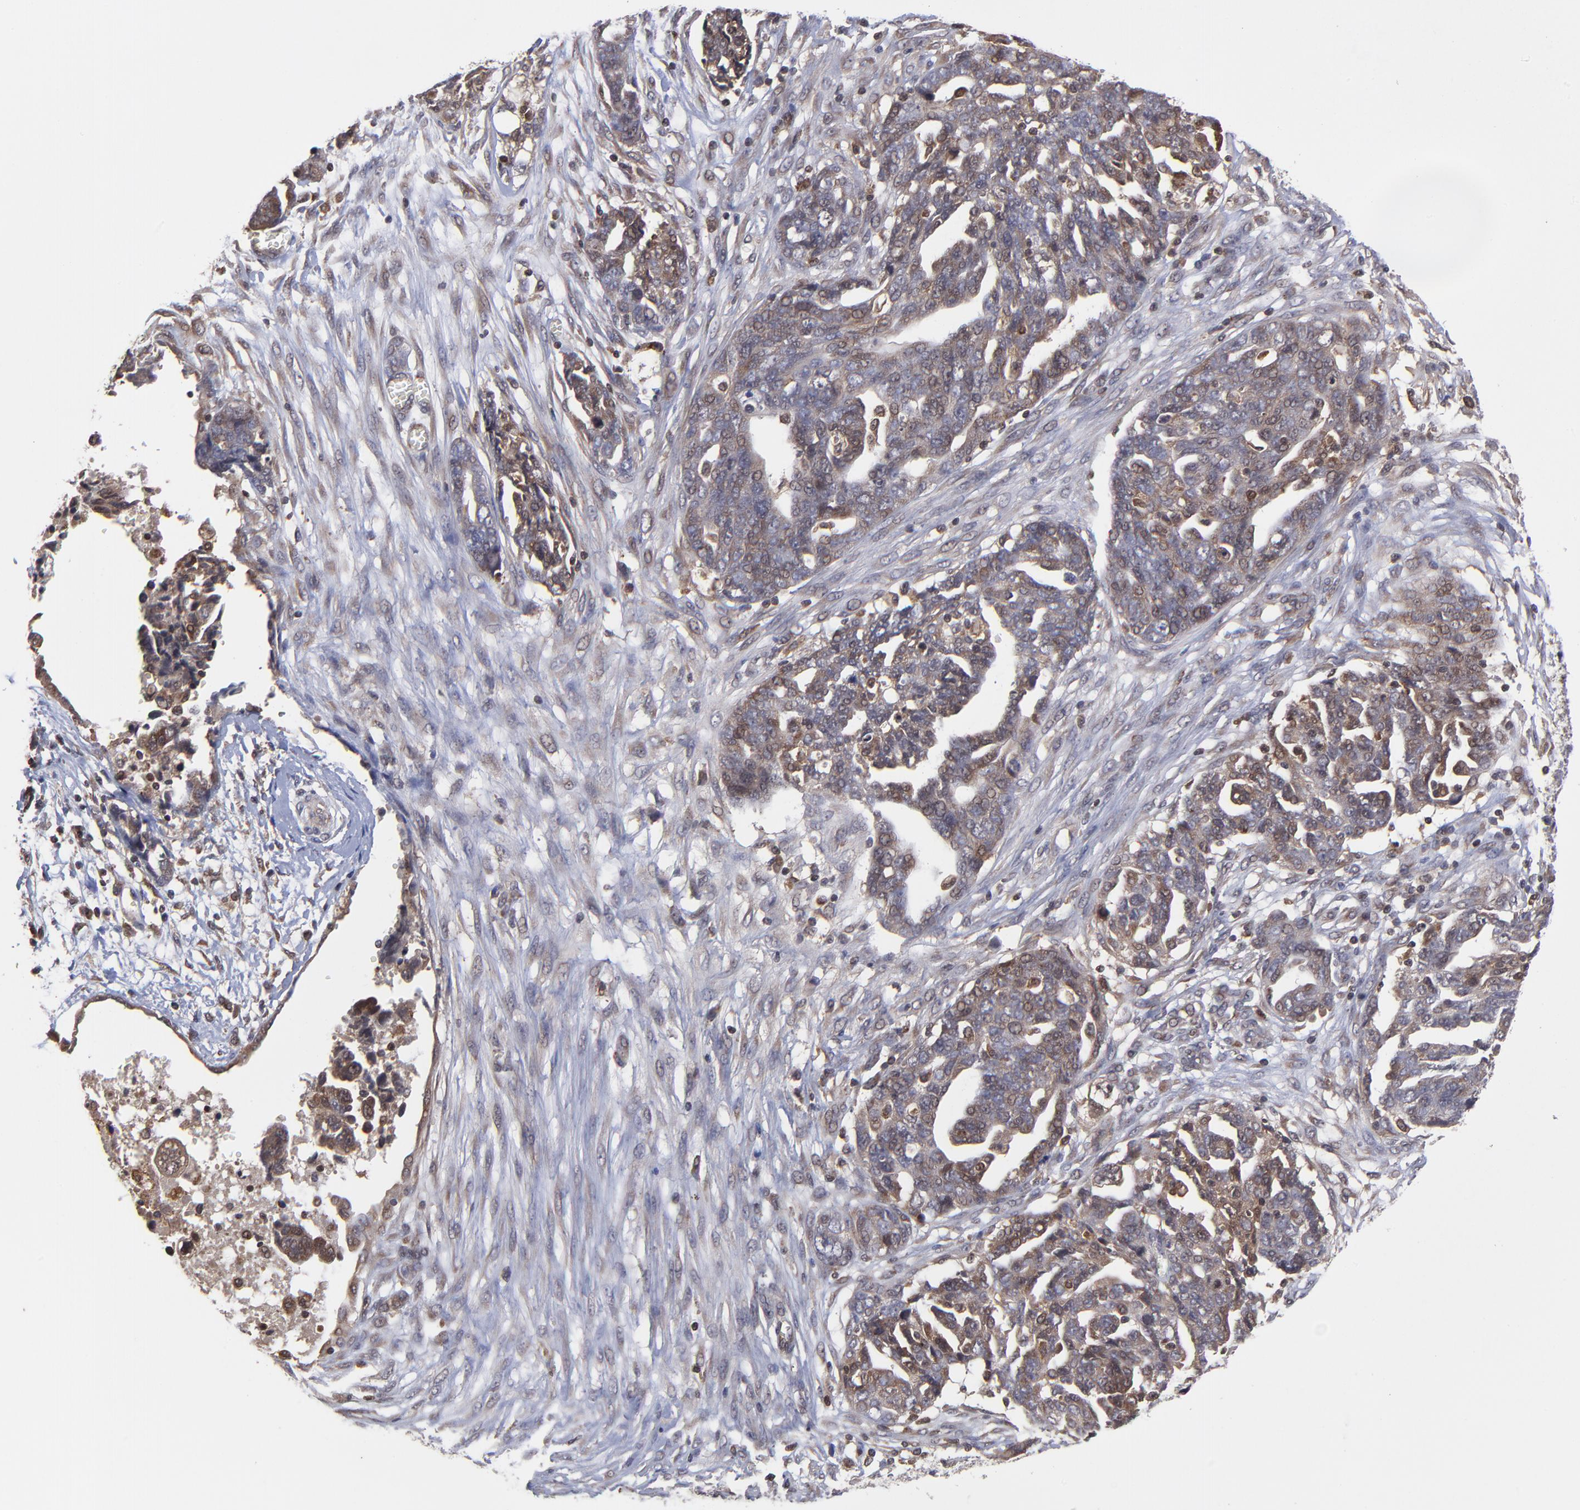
{"staining": {"intensity": "moderate", "quantity": ">75%", "location": "cytoplasmic/membranous"}, "tissue": "ovarian cancer", "cell_type": "Tumor cells", "image_type": "cancer", "snomed": [{"axis": "morphology", "description": "Normal tissue, NOS"}, {"axis": "morphology", "description": "Cystadenocarcinoma, serous, NOS"}, {"axis": "topography", "description": "Fallopian tube"}, {"axis": "topography", "description": "Ovary"}], "caption": "DAB immunohistochemical staining of human ovarian cancer (serous cystadenocarcinoma) shows moderate cytoplasmic/membranous protein expression in about >75% of tumor cells.", "gene": "UBE2L6", "patient": {"sex": "female", "age": 56}}